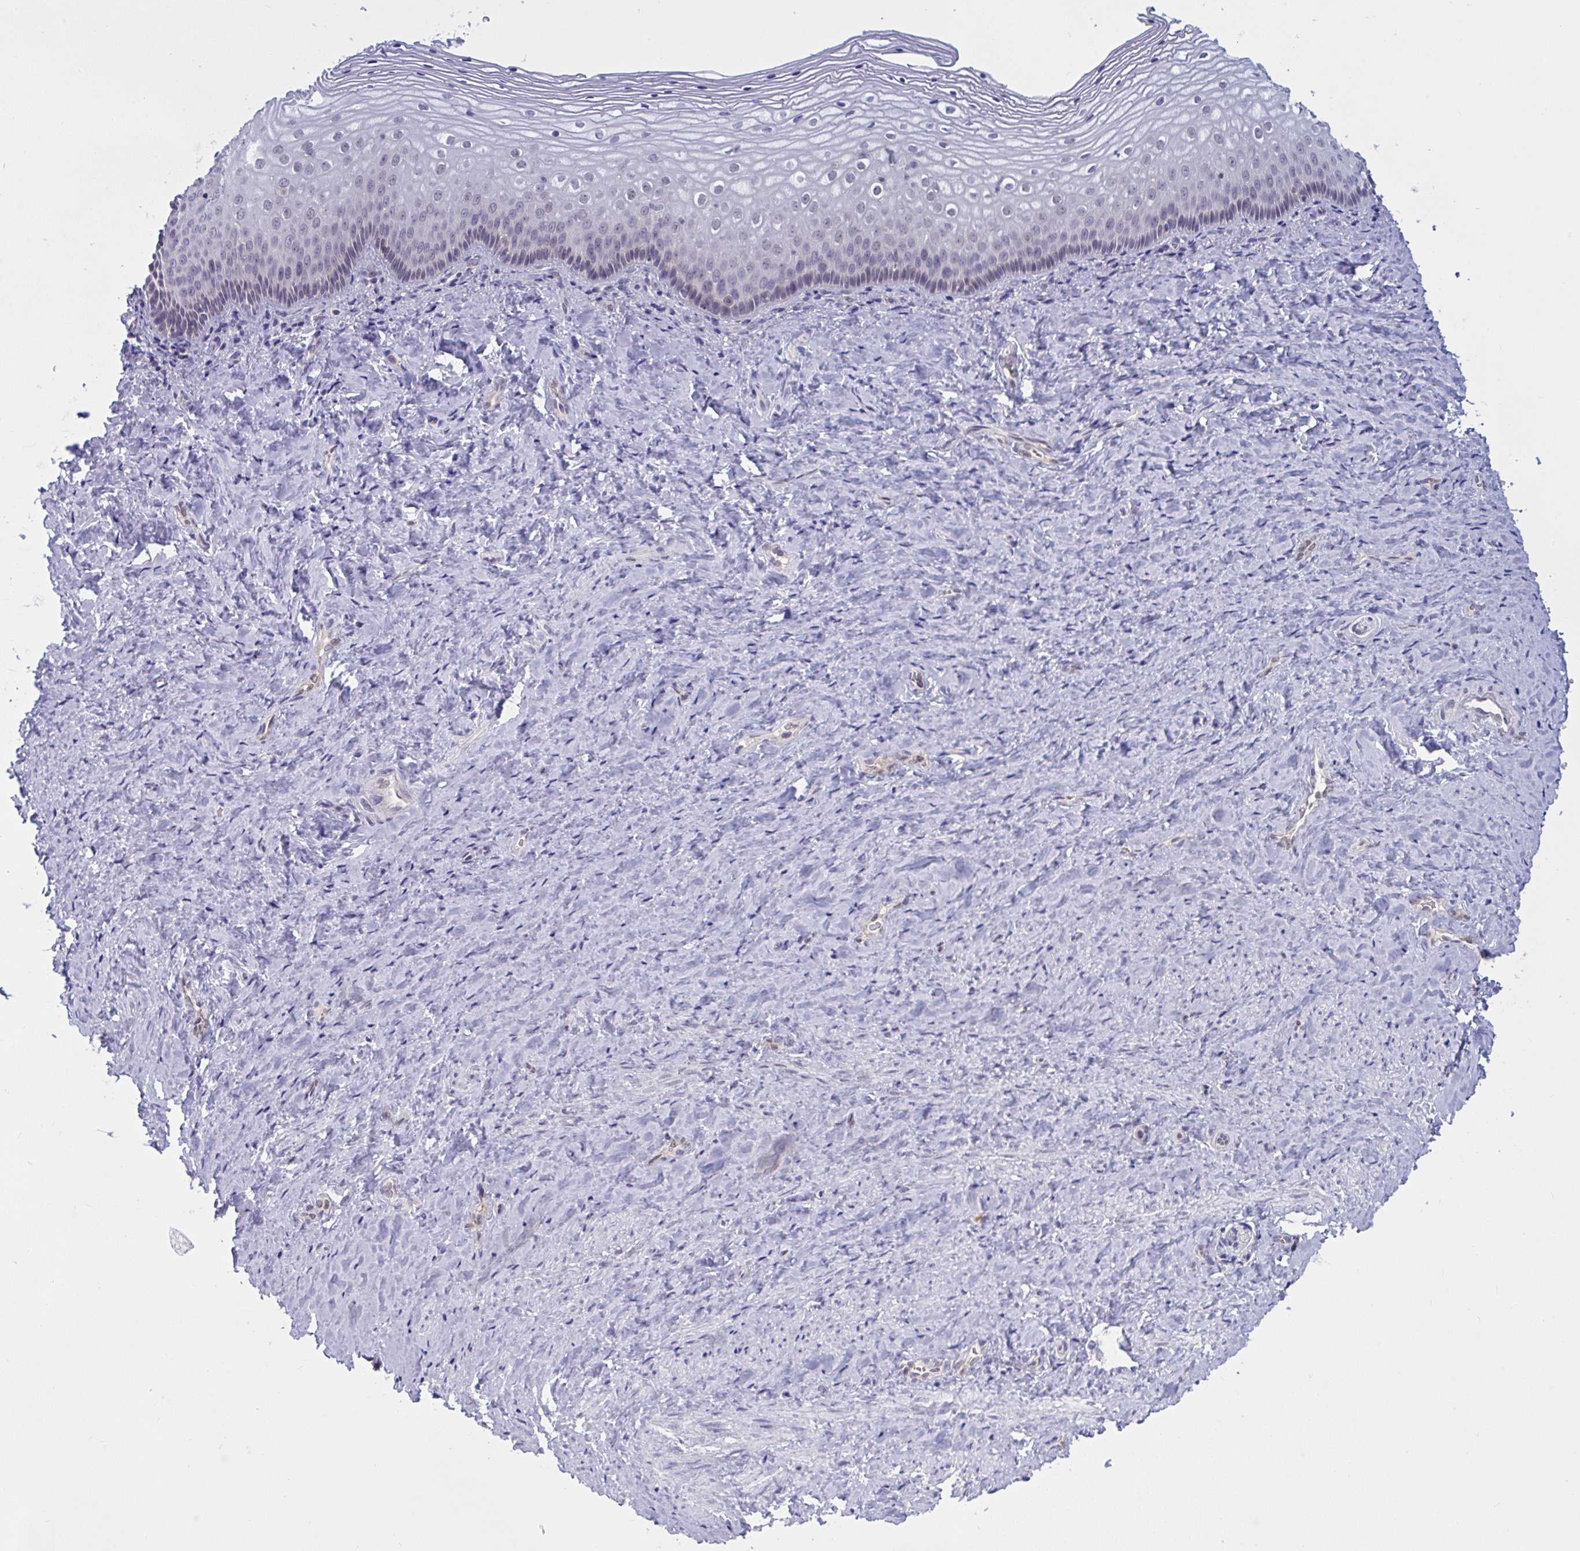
{"staining": {"intensity": "negative", "quantity": "none", "location": "none"}, "tissue": "vagina", "cell_type": "Squamous epithelial cells", "image_type": "normal", "snomed": [{"axis": "morphology", "description": "Normal tissue, NOS"}, {"axis": "topography", "description": "Vagina"}], "caption": "Vagina stained for a protein using immunohistochemistry demonstrates no positivity squamous epithelial cells.", "gene": "TSN", "patient": {"sex": "female", "age": 45}}